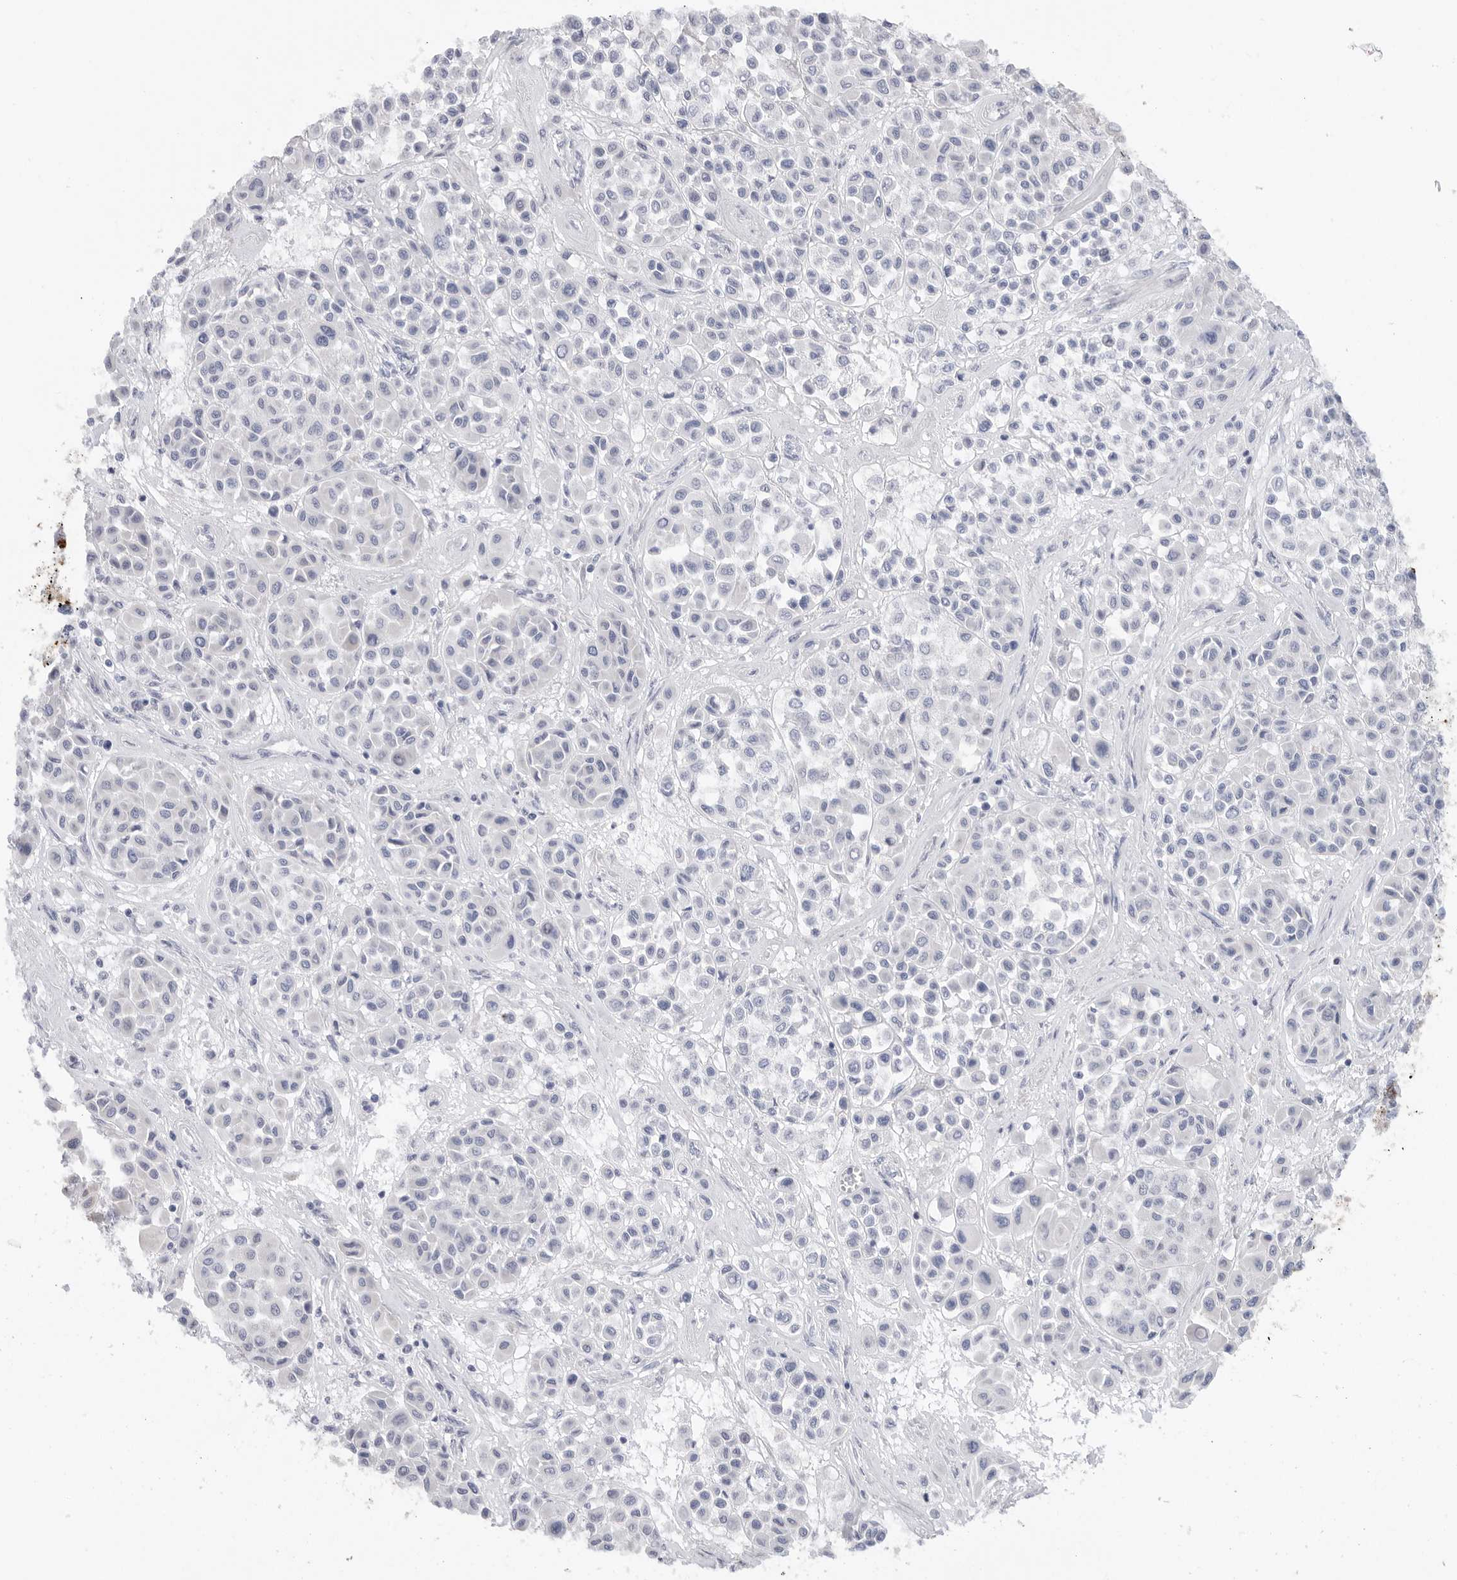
{"staining": {"intensity": "negative", "quantity": "none", "location": "none"}, "tissue": "melanoma", "cell_type": "Tumor cells", "image_type": "cancer", "snomed": [{"axis": "morphology", "description": "Malignant melanoma, Metastatic site"}, {"axis": "topography", "description": "Soft tissue"}], "caption": "An IHC histopathology image of malignant melanoma (metastatic site) is shown. There is no staining in tumor cells of malignant melanoma (metastatic site).", "gene": "MTFR1L", "patient": {"sex": "male", "age": 41}}